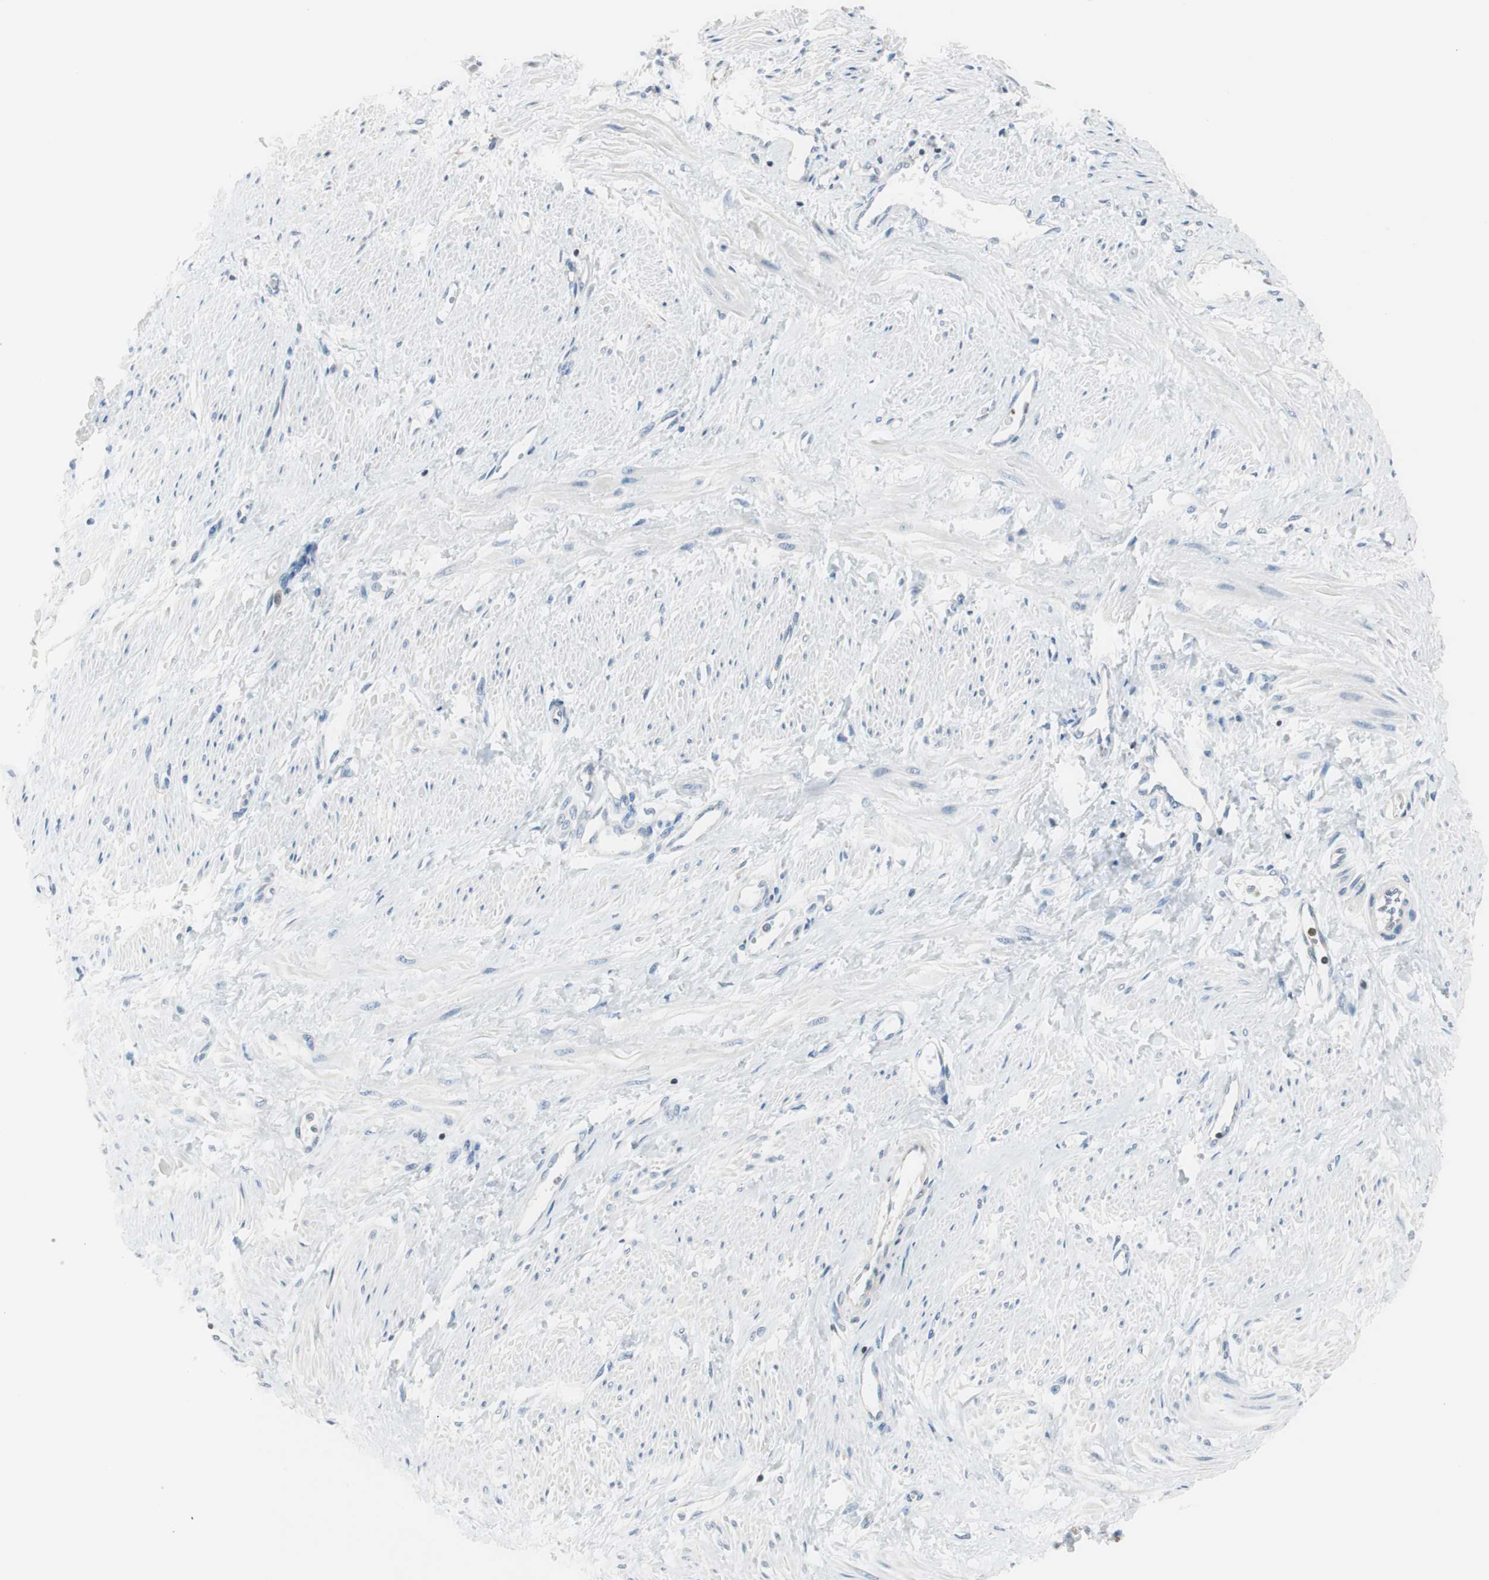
{"staining": {"intensity": "negative", "quantity": "none", "location": "none"}, "tissue": "smooth muscle", "cell_type": "Smooth muscle cells", "image_type": "normal", "snomed": [{"axis": "morphology", "description": "Normal tissue, NOS"}, {"axis": "topography", "description": "Smooth muscle"}, {"axis": "topography", "description": "Uterus"}], "caption": "Smooth muscle cells are negative for brown protein staining in unremarkable smooth muscle. Brightfield microscopy of immunohistochemistry stained with DAB (3,3'-diaminobenzidine) (brown) and hematoxylin (blue), captured at high magnification.", "gene": "SLC9A3R1", "patient": {"sex": "female", "age": 39}}